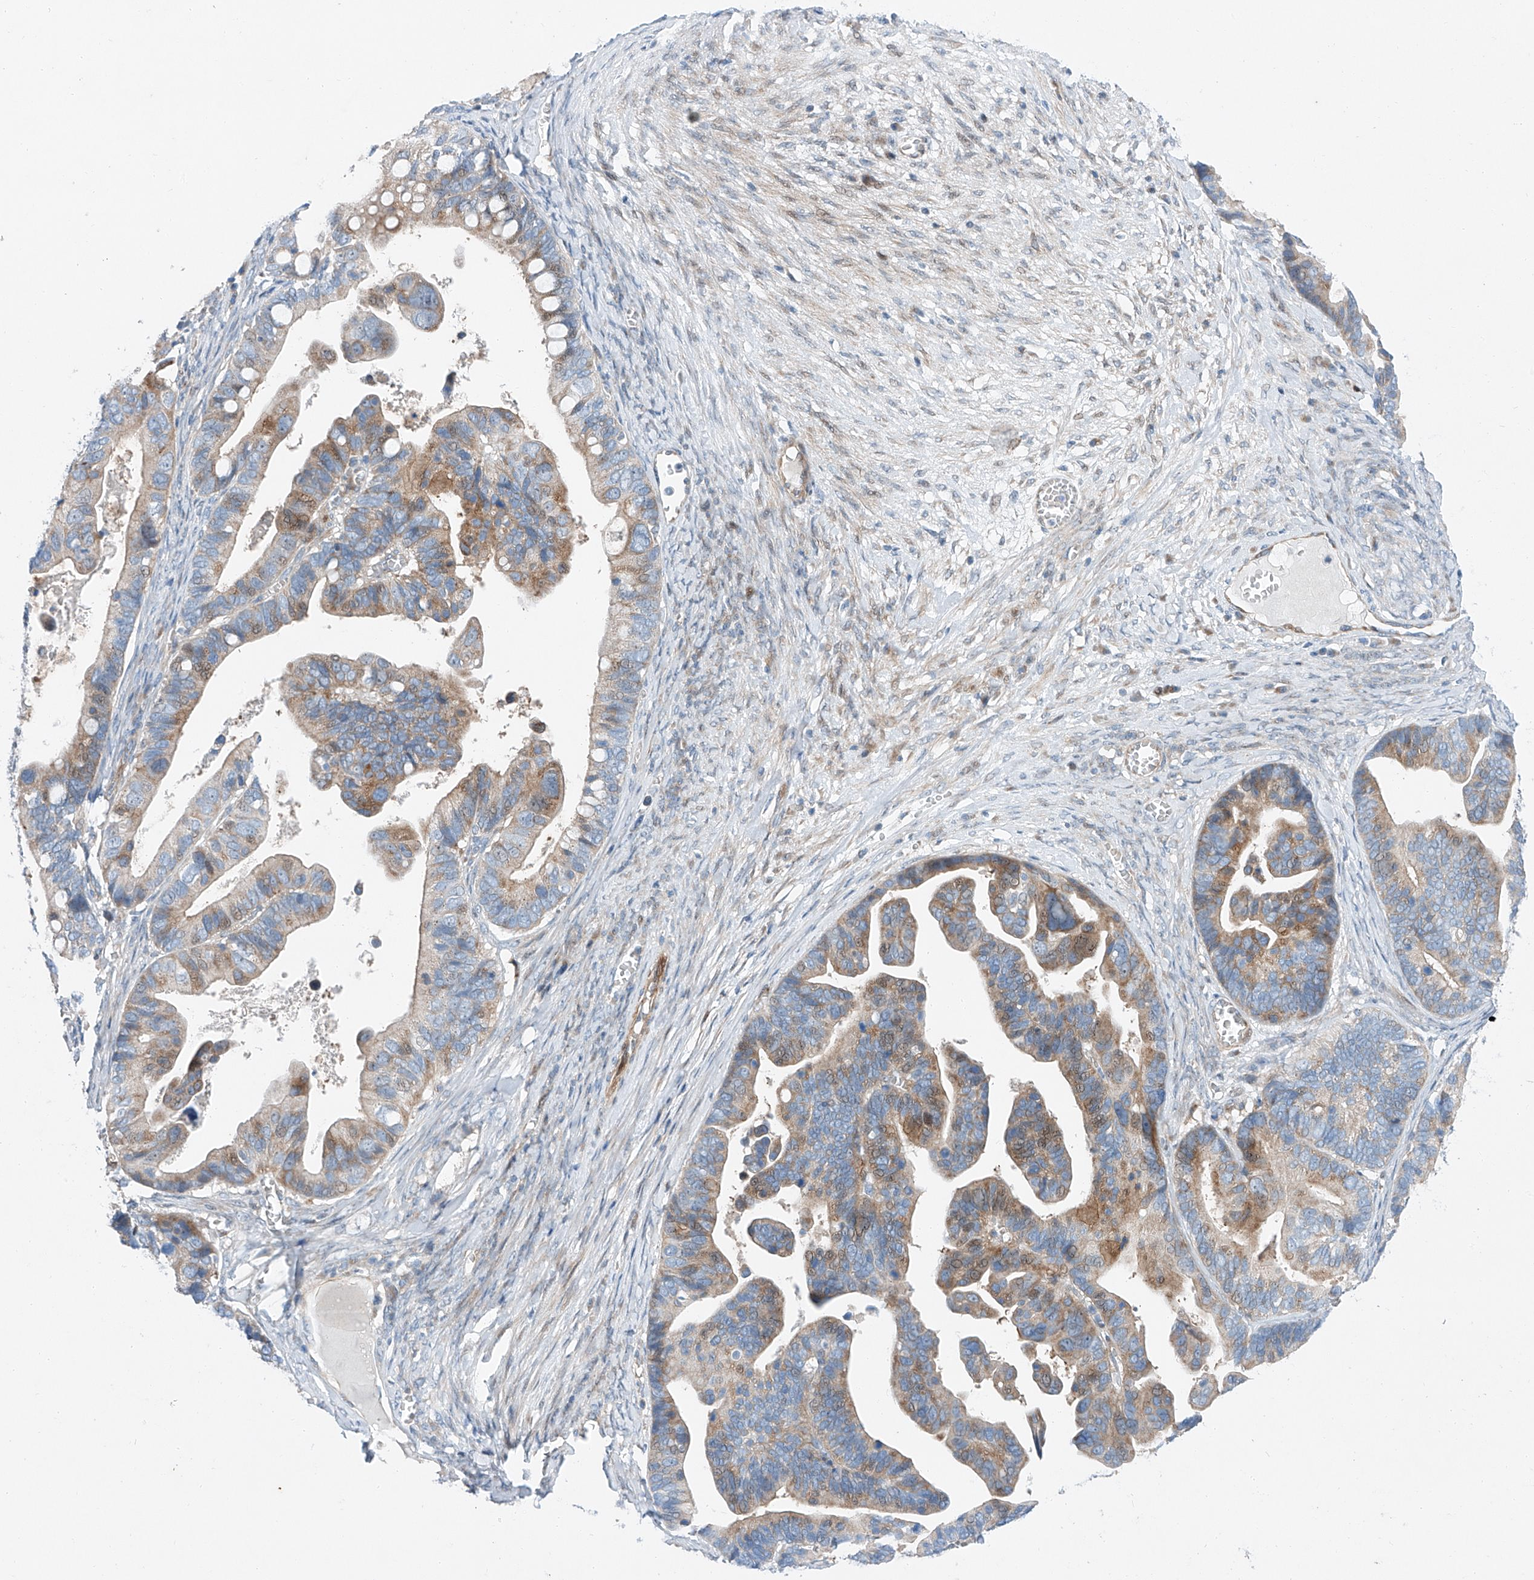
{"staining": {"intensity": "weak", "quantity": "25%-75%", "location": "cytoplasmic/membranous"}, "tissue": "ovarian cancer", "cell_type": "Tumor cells", "image_type": "cancer", "snomed": [{"axis": "morphology", "description": "Cystadenocarcinoma, serous, NOS"}, {"axis": "topography", "description": "Ovary"}], "caption": "Protein staining of serous cystadenocarcinoma (ovarian) tissue exhibits weak cytoplasmic/membranous expression in about 25%-75% of tumor cells. The staining was performed using DAB to visualize the protein expression in brown, while the nuclei were stained in blue with hematoxylin (Magnification: 20x).", "gene": "CLDND1", "patient": {"sex": "female", "age": 56}}